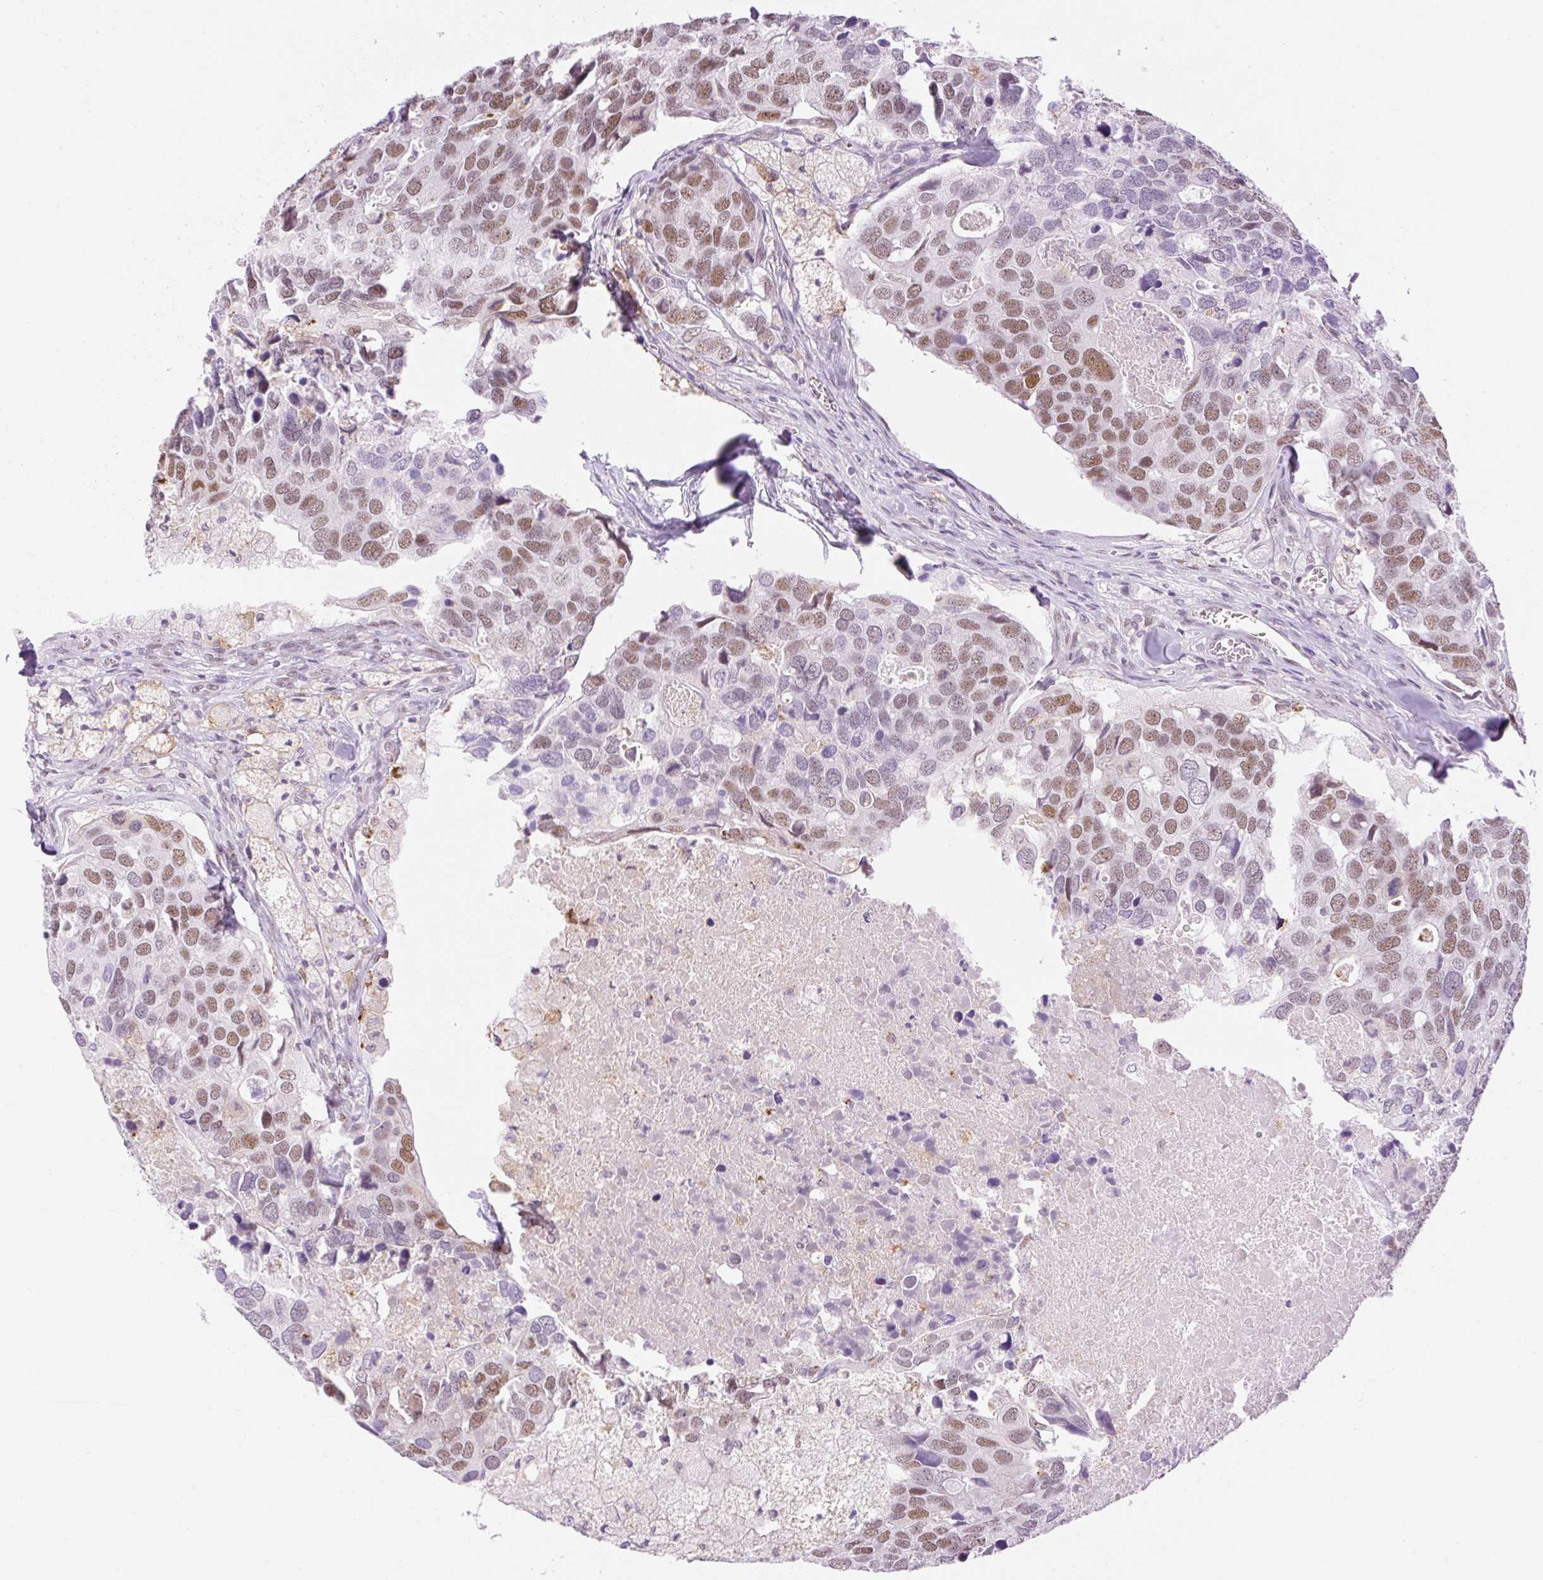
{"staining": {"intensity": "moderate", "quantity": ">75%", "location": "nuclear"}, "tissue": "breast cancer", "cell_type": "Tumor cells", "image_type": "cancer", "snomed": [{"axis": "morphology", "description": "Duct carcinoma"}, {"axis": "topography", "description": "Breast"}], "caption": "The immunohistochemical stain shows moderate nuclear positivity in tumor cells of intraductal carcinoma (breast) tissue.", "gene": "PALM3", "patient": {"sex": "female", "age": 83}}